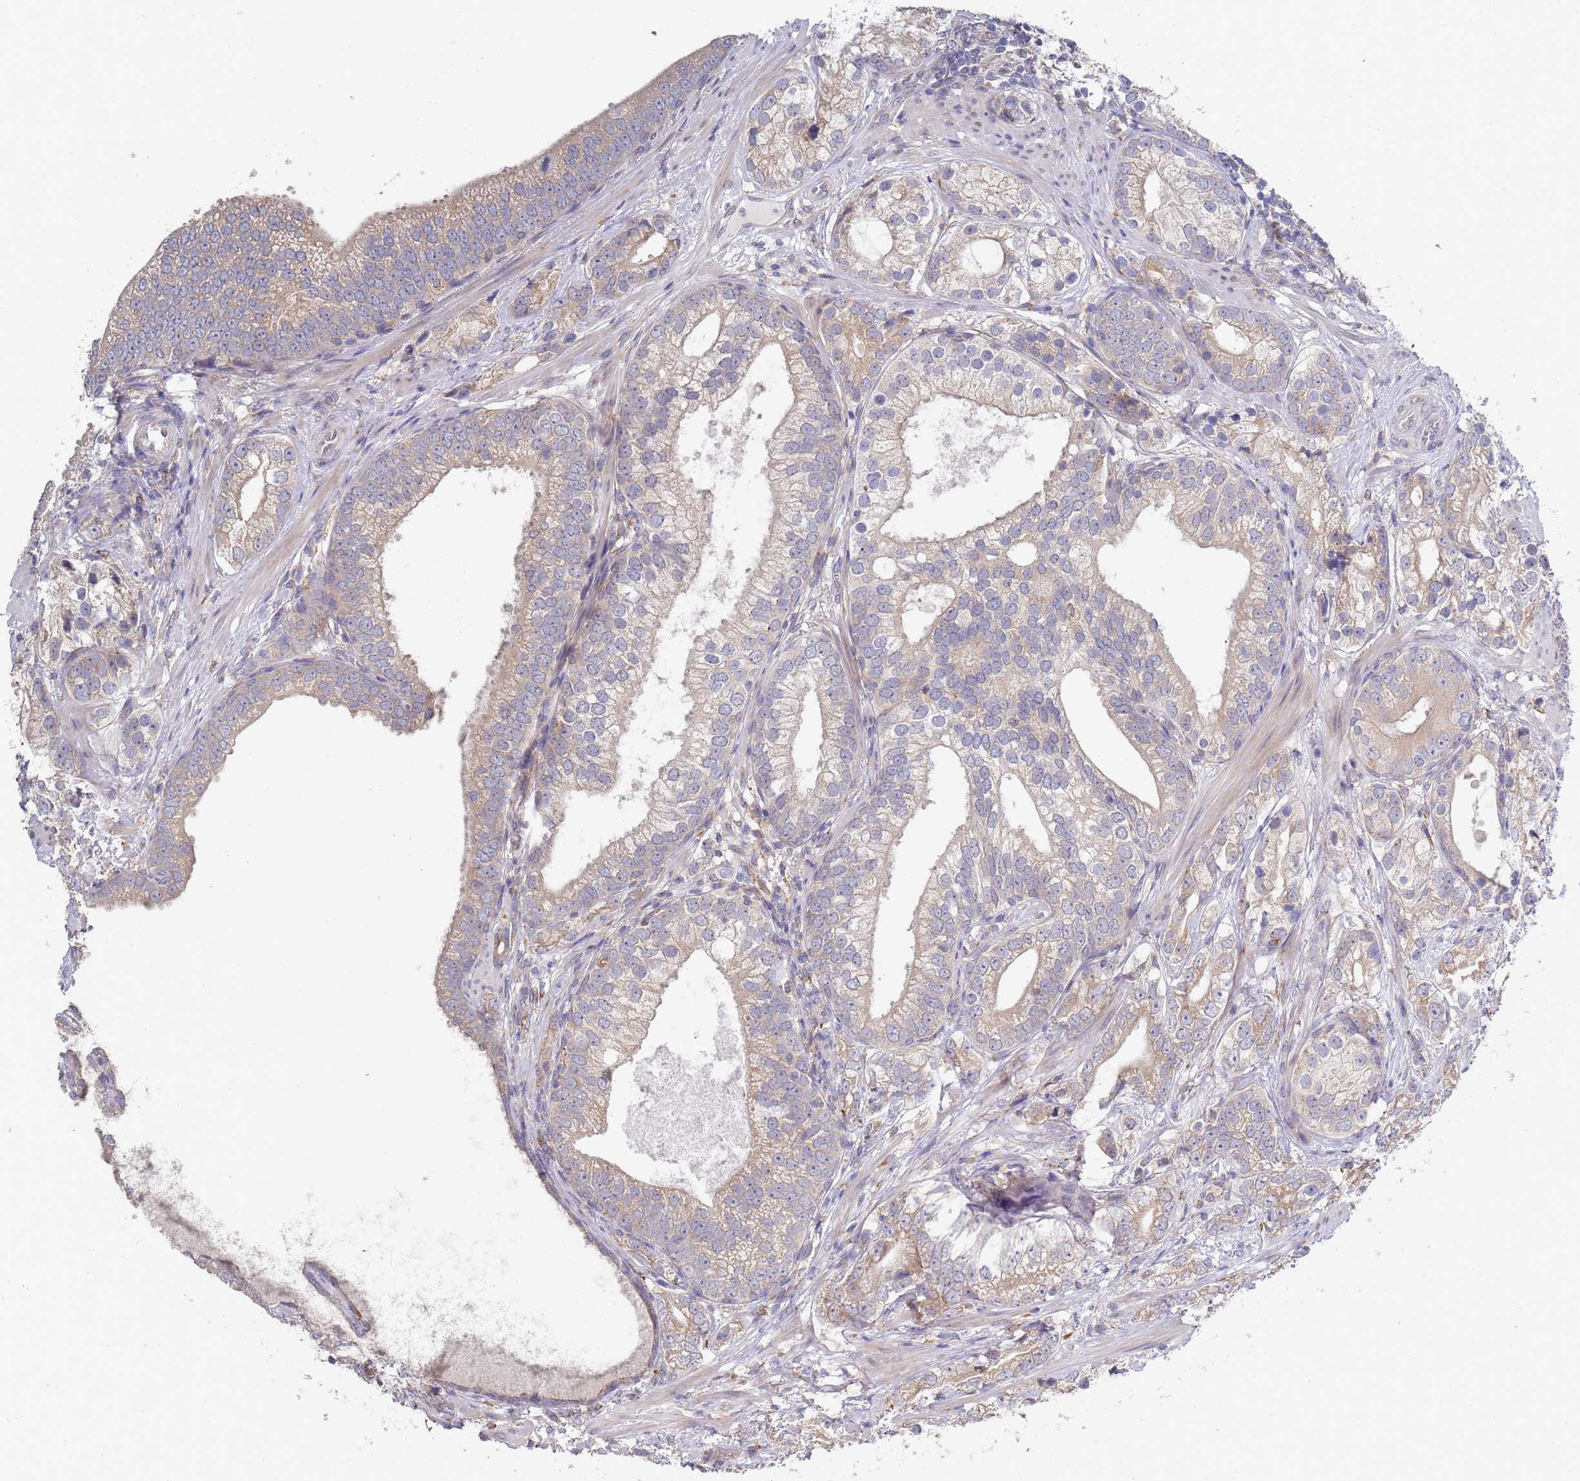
{"staining": {"intensity": "weak", "quantity": "25%-75%", "location": "cytoplasmic/membranous"}, "tissue": "prostate cancer", "cell_type": "Tumor cells", "image_type": "cancer", "snomed": [{"axis": "morphology", "description": "Adenocarcinoma, High grade"}, {"axis": "topography", "description": "Prostate"}], "caption": "Immunohistochemistry (IHC) of human adenocarcinoma (high-grade) (prostate) exhibits low levels of weak cytoplasmic/membranous expression in approximately 25%-75% of tumor cells.", "gene": "VRK2", "patient": {"sex": "male", "age": 75}}